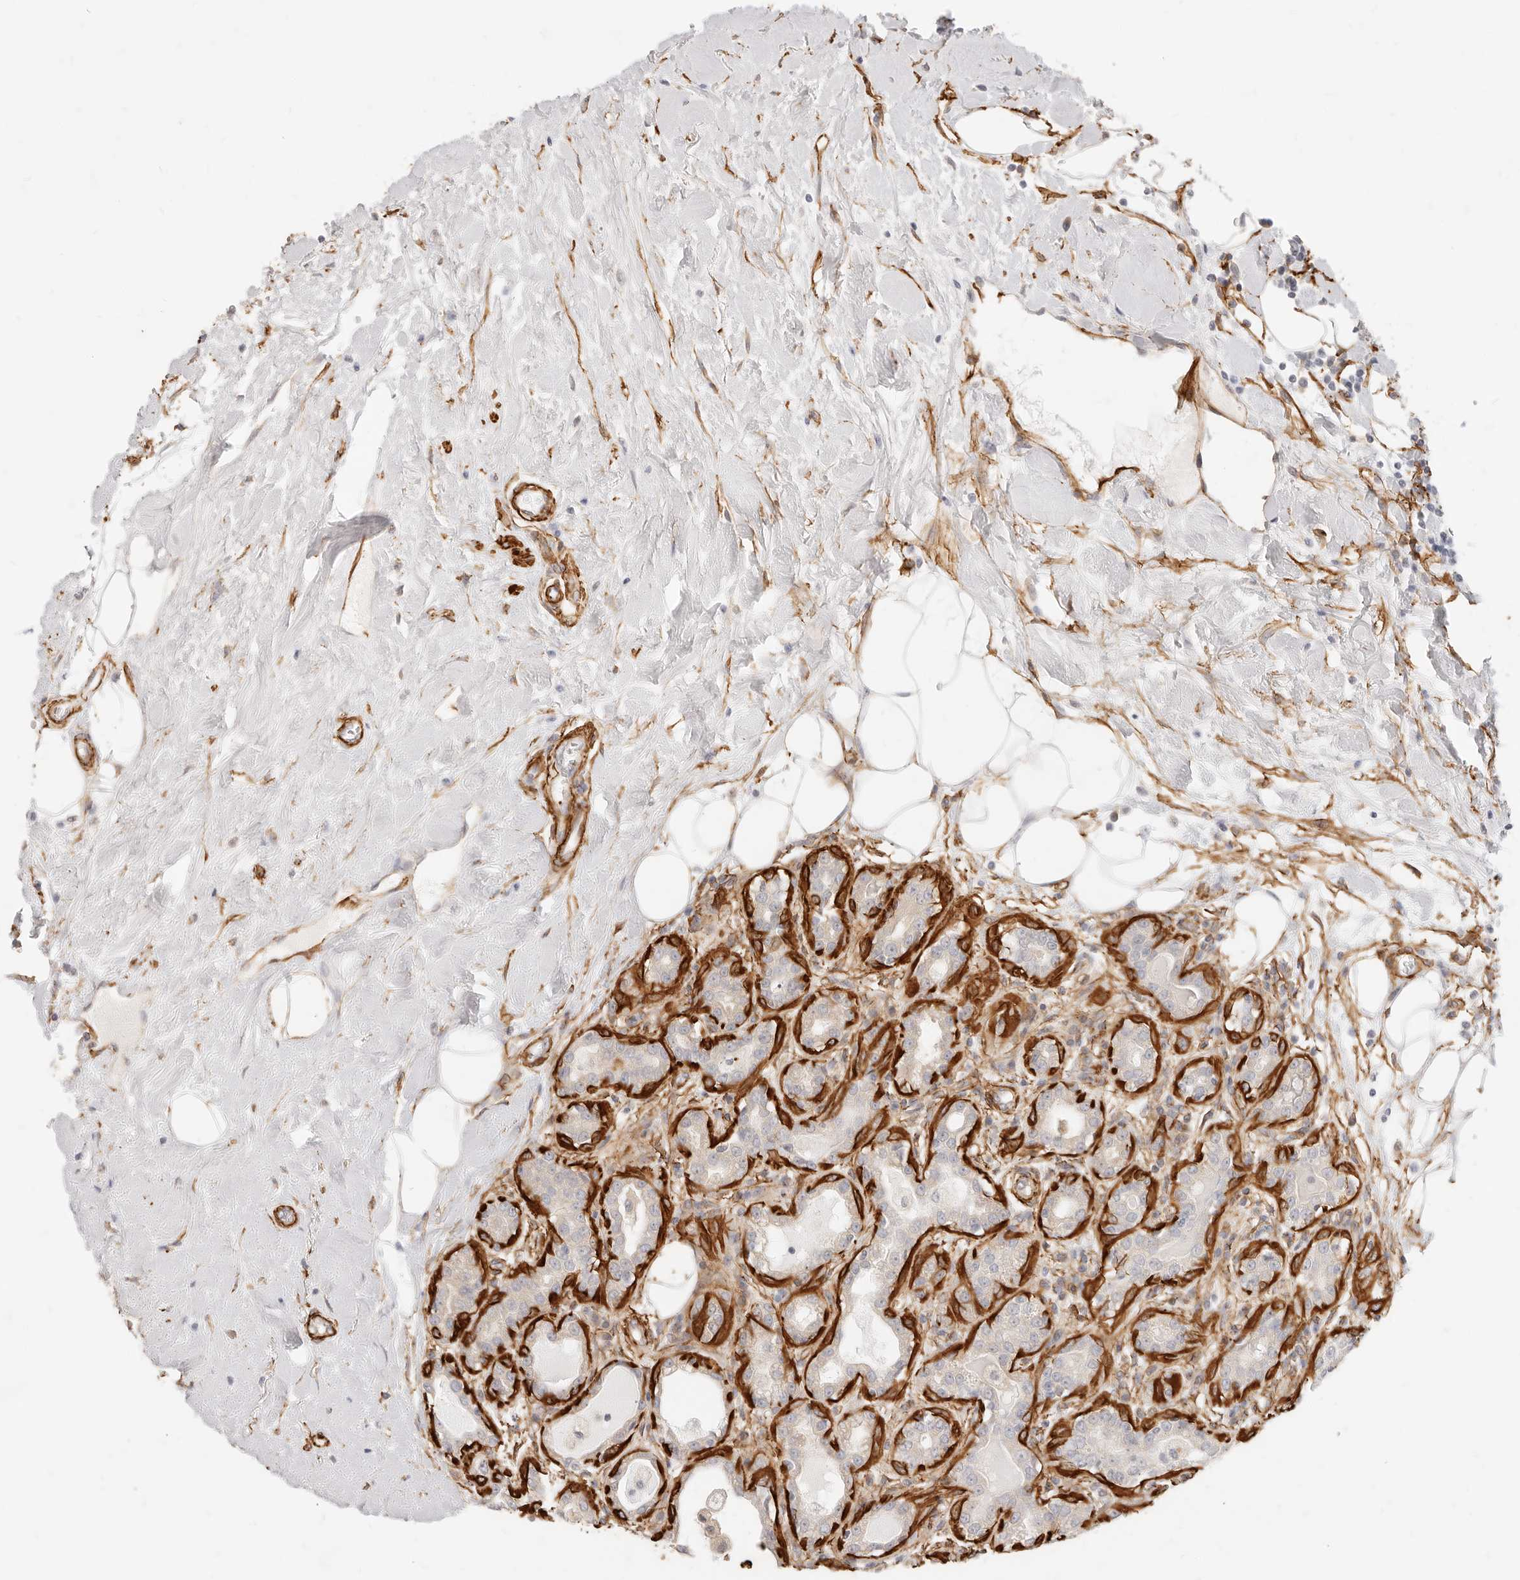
{"staining": {"intensity": "negative", "quantity": "none", "location": "none"}, "tissue": "breast cancer", "cell_type": "Tumor cells", "image_type": "cancer", "snomed": [{"axis": "morphology", "description": "Duct carcinoma"}, {"axis": "topography", "description": "Breast"}], "caption": "Immunohistochemistry image of breast cancer (intraductal carcinoma) stained for a protein (brown), which reveals no staining in tumor cells.", "gene": "TMTC2", "patient": {"sex": "female", "age": 27}}